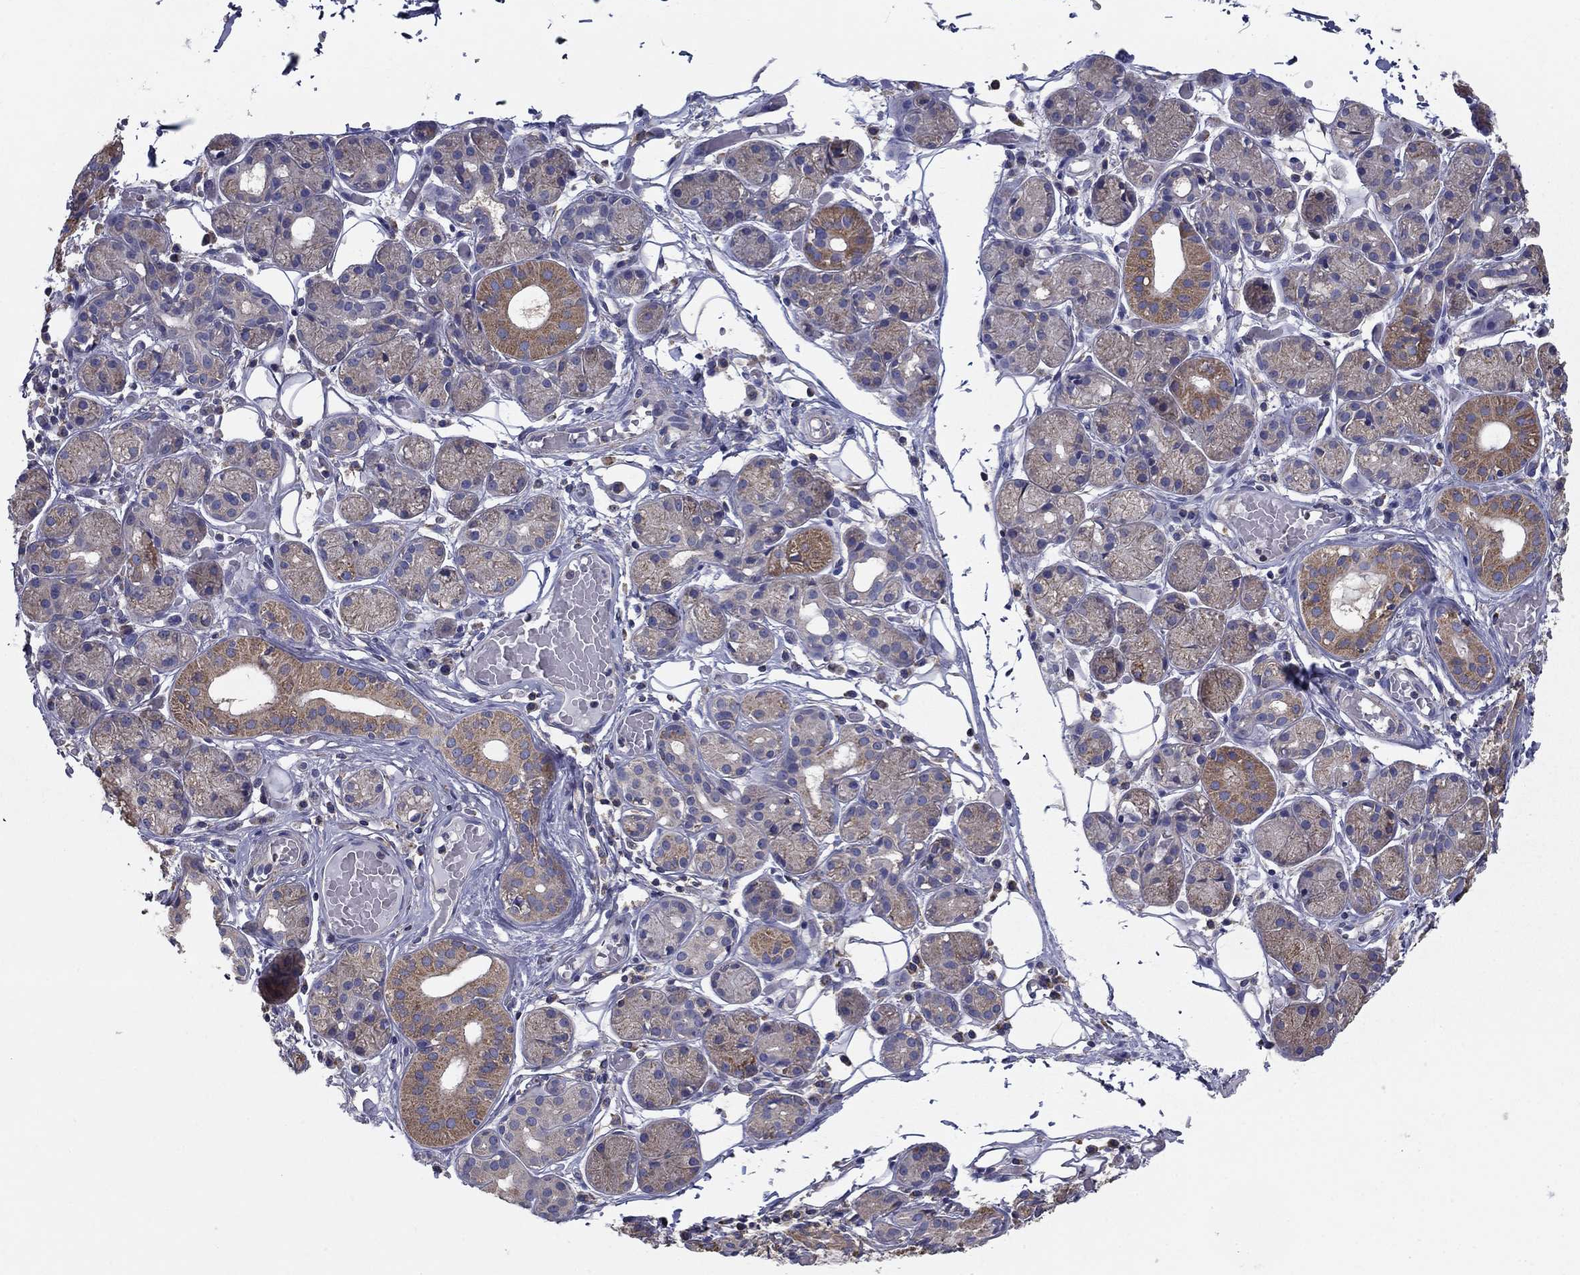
{"staining": {"intensity": "strong", "quantity": "<25%", "location": "cytoplasmic/membranous"}, "tissue": "salivary gland", "cell_type": "Glandular cells", "image_type": "normal", "snomed": [{"axis": "morphology", "description": "Normal tissue, NOS"}, {"axis": "topography", "description": "Salivary gland"}, {"axis": "topography", "description": "Peripheral nerve tissue"}], "caption": "Strong cytoplasmic/membranous positivity for a protein is seen in about <25% of glandular cells of benign salivary gland using immunohistochemistry (IHC).", "gene": "NME5", "patient": {"sex": "male", "age": 71}}